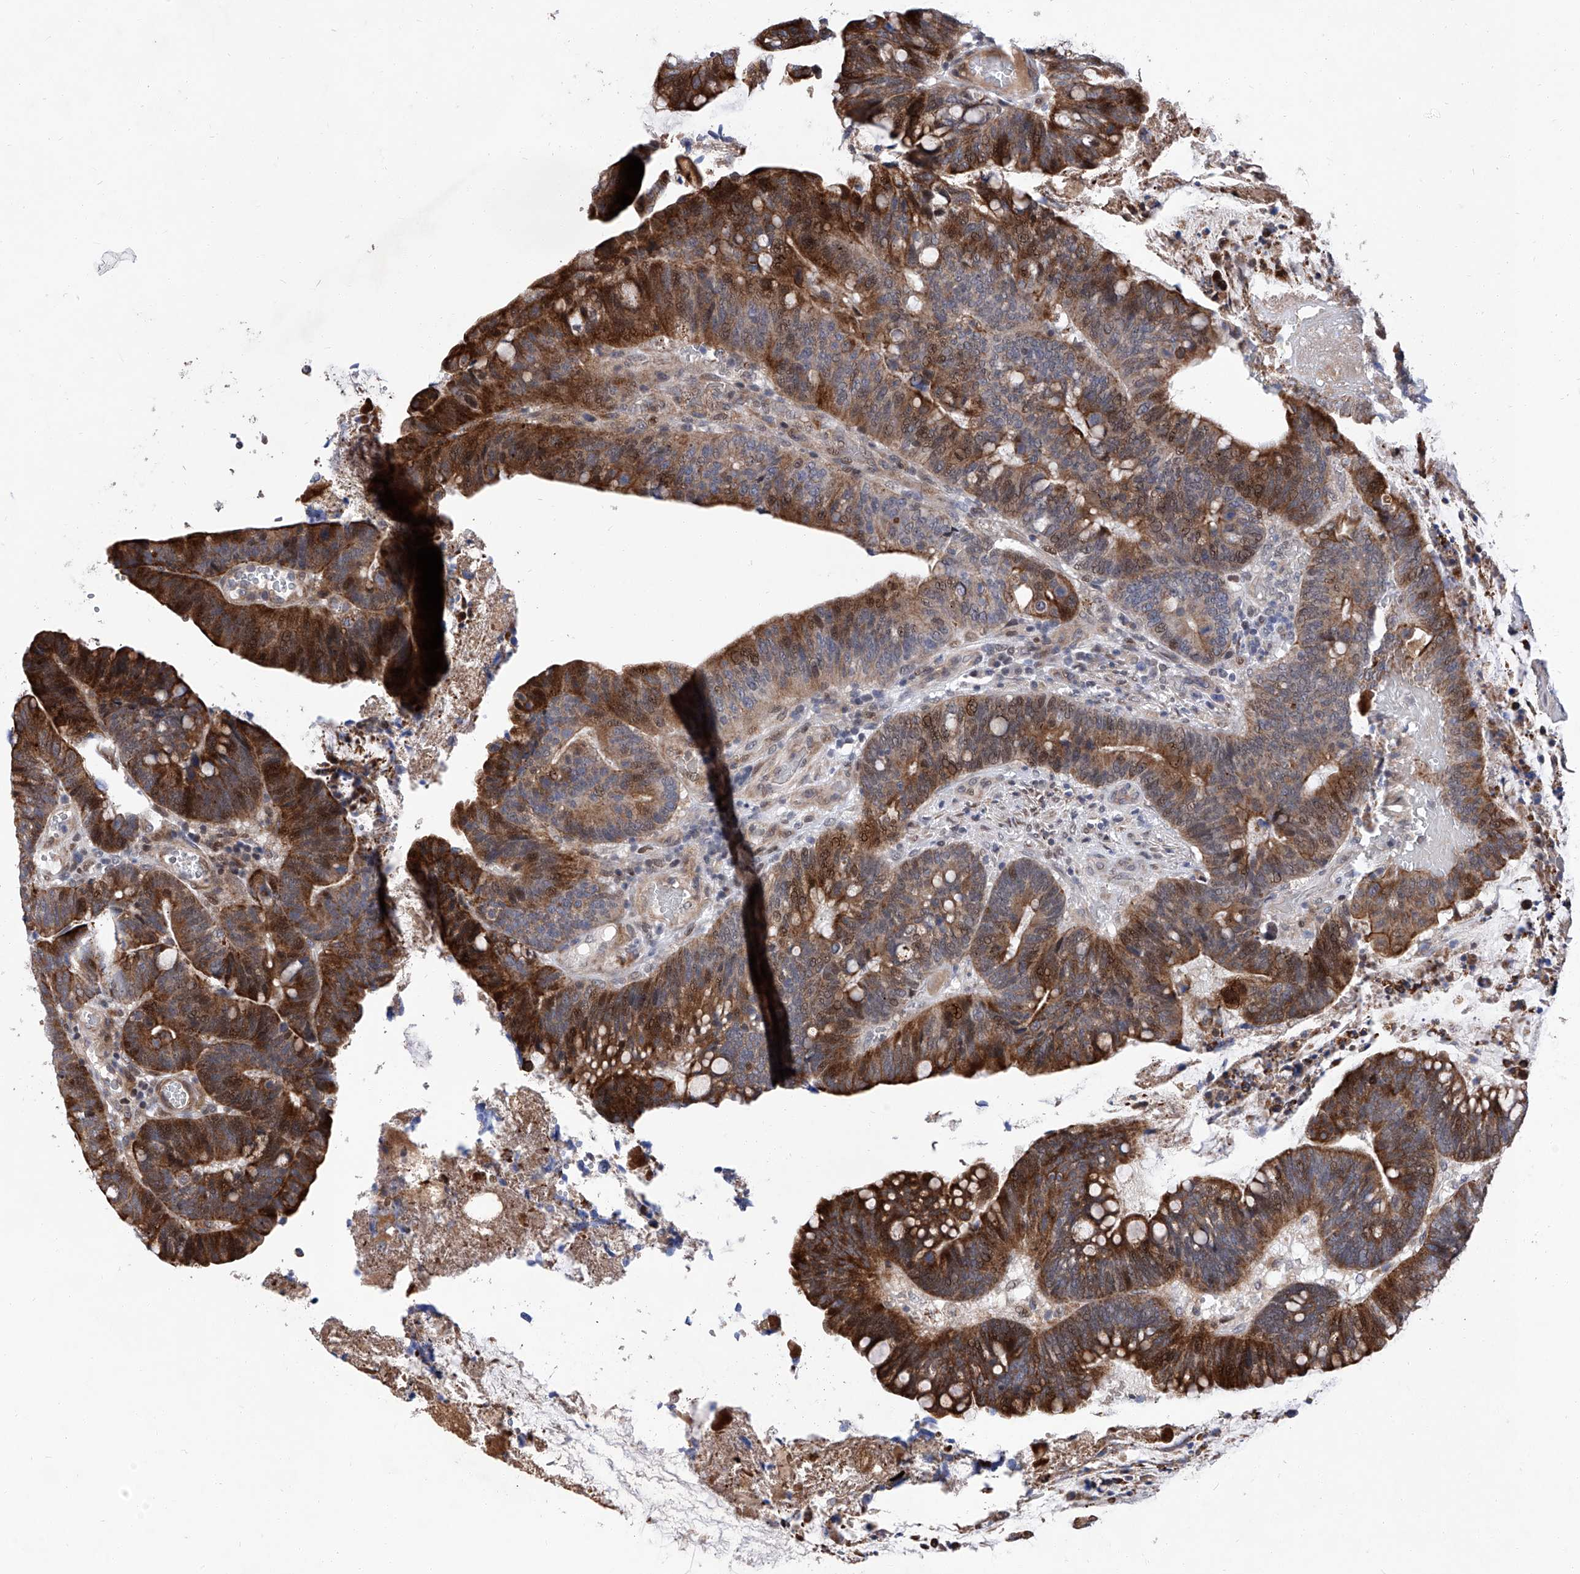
{"staining": {"intensity": "strong", "quantity": "25%-75%", "location": "cytoplasmic/membranous,nuclear"}, "tissue": "colorectal cancer", "cell_type": "Tumor cells", "image_type": "cancer", "snomed": [{"axis": "morphology", "description": "Adenocarcinoma, NOS"}, {"axis": "topography", "description": "Colon"}], "caption": "This image shows immunohistochemistry staining of human colorectal adenocarcinoma, with high strong cytoplasmic/membranous and nuclear positivity in about 25%-75% of tumor cells.", "gene": "FARP2", "patient": {"sex": "female", "age": 66}}